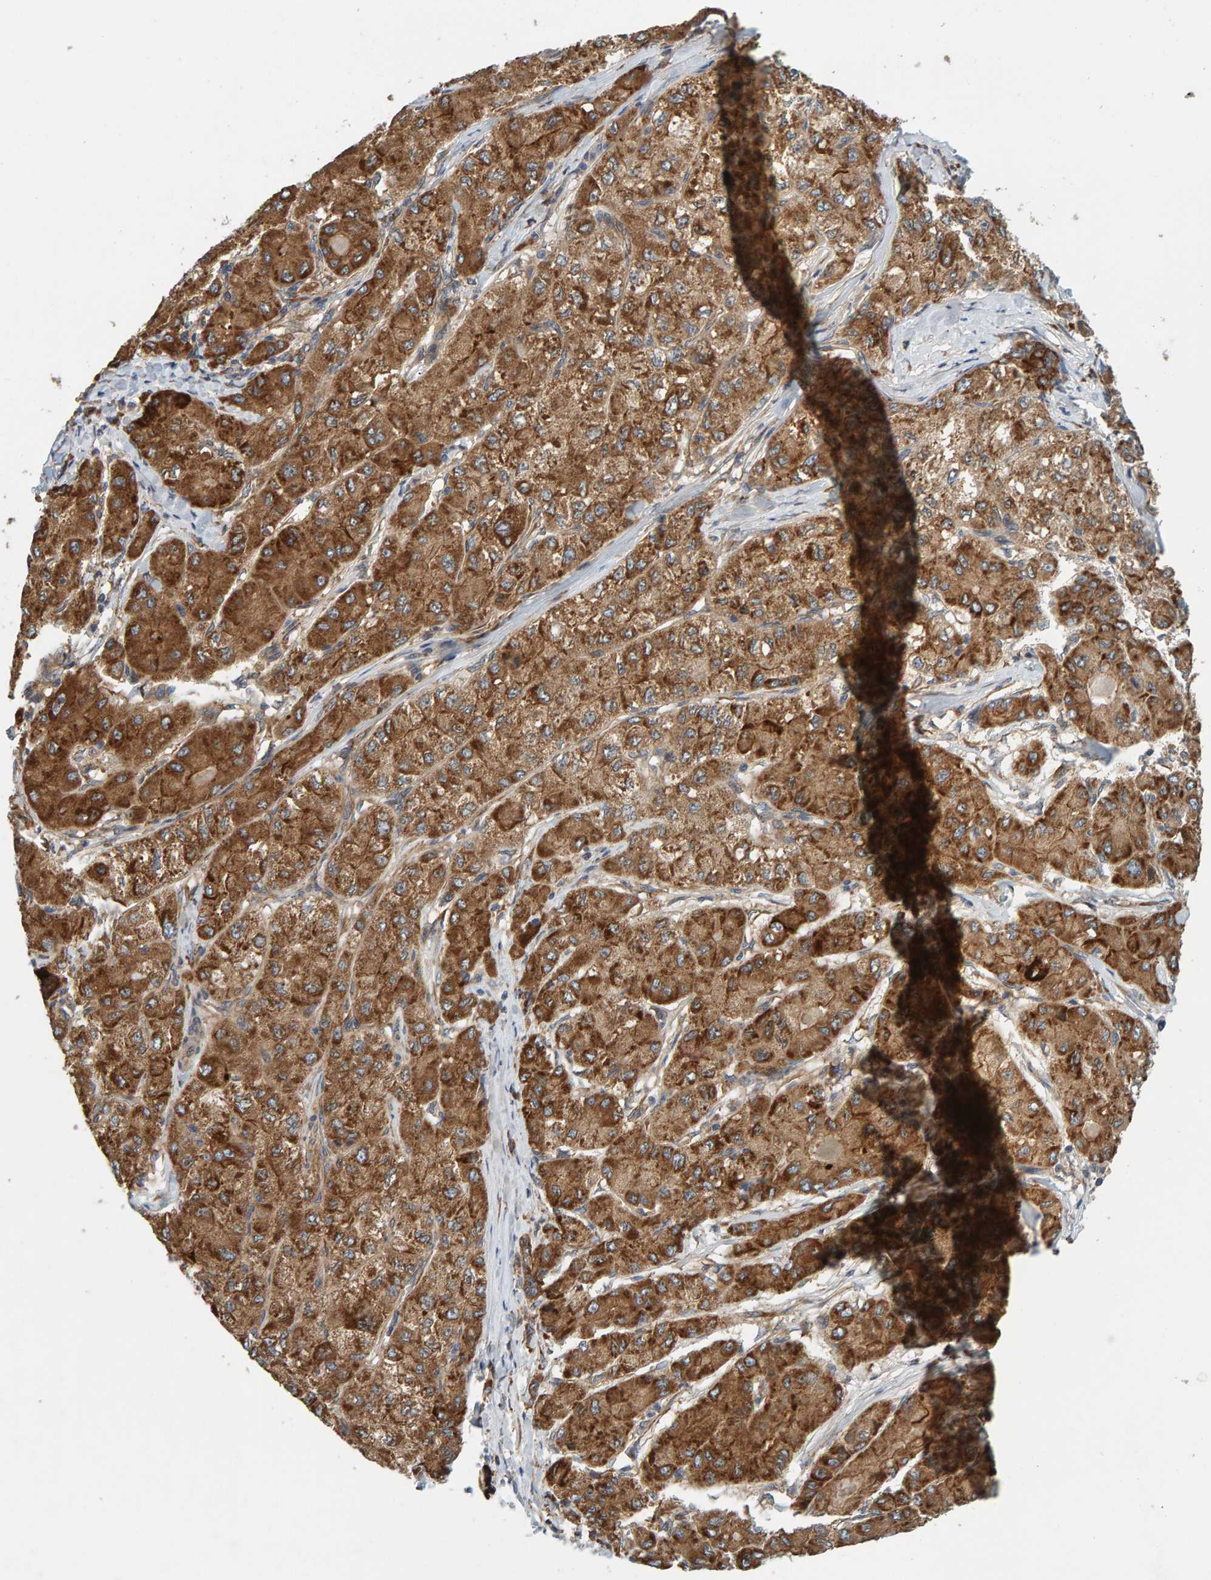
{"staining": {"intensity": "strong", "quantity": ">75%", "location": "cytoplasmic/membranous"}, "tissue": "liver cancer", "cell_type": "Tumor cells", "image_type": "cancer", "snomed": [{"axis": "morphology", "description": "Carcinoma, Hepatocellular, NOS"}, {"axis": "topography", "description": "Liver"}], "caption": "A brown stain highlights strong cytoplasmic/membranous staining of a protein in liver cancer (hepatocellular carcinoma) tumor cells.", "gene": "BAIAP2", "patient": {"sex": "male", "age": 80}}